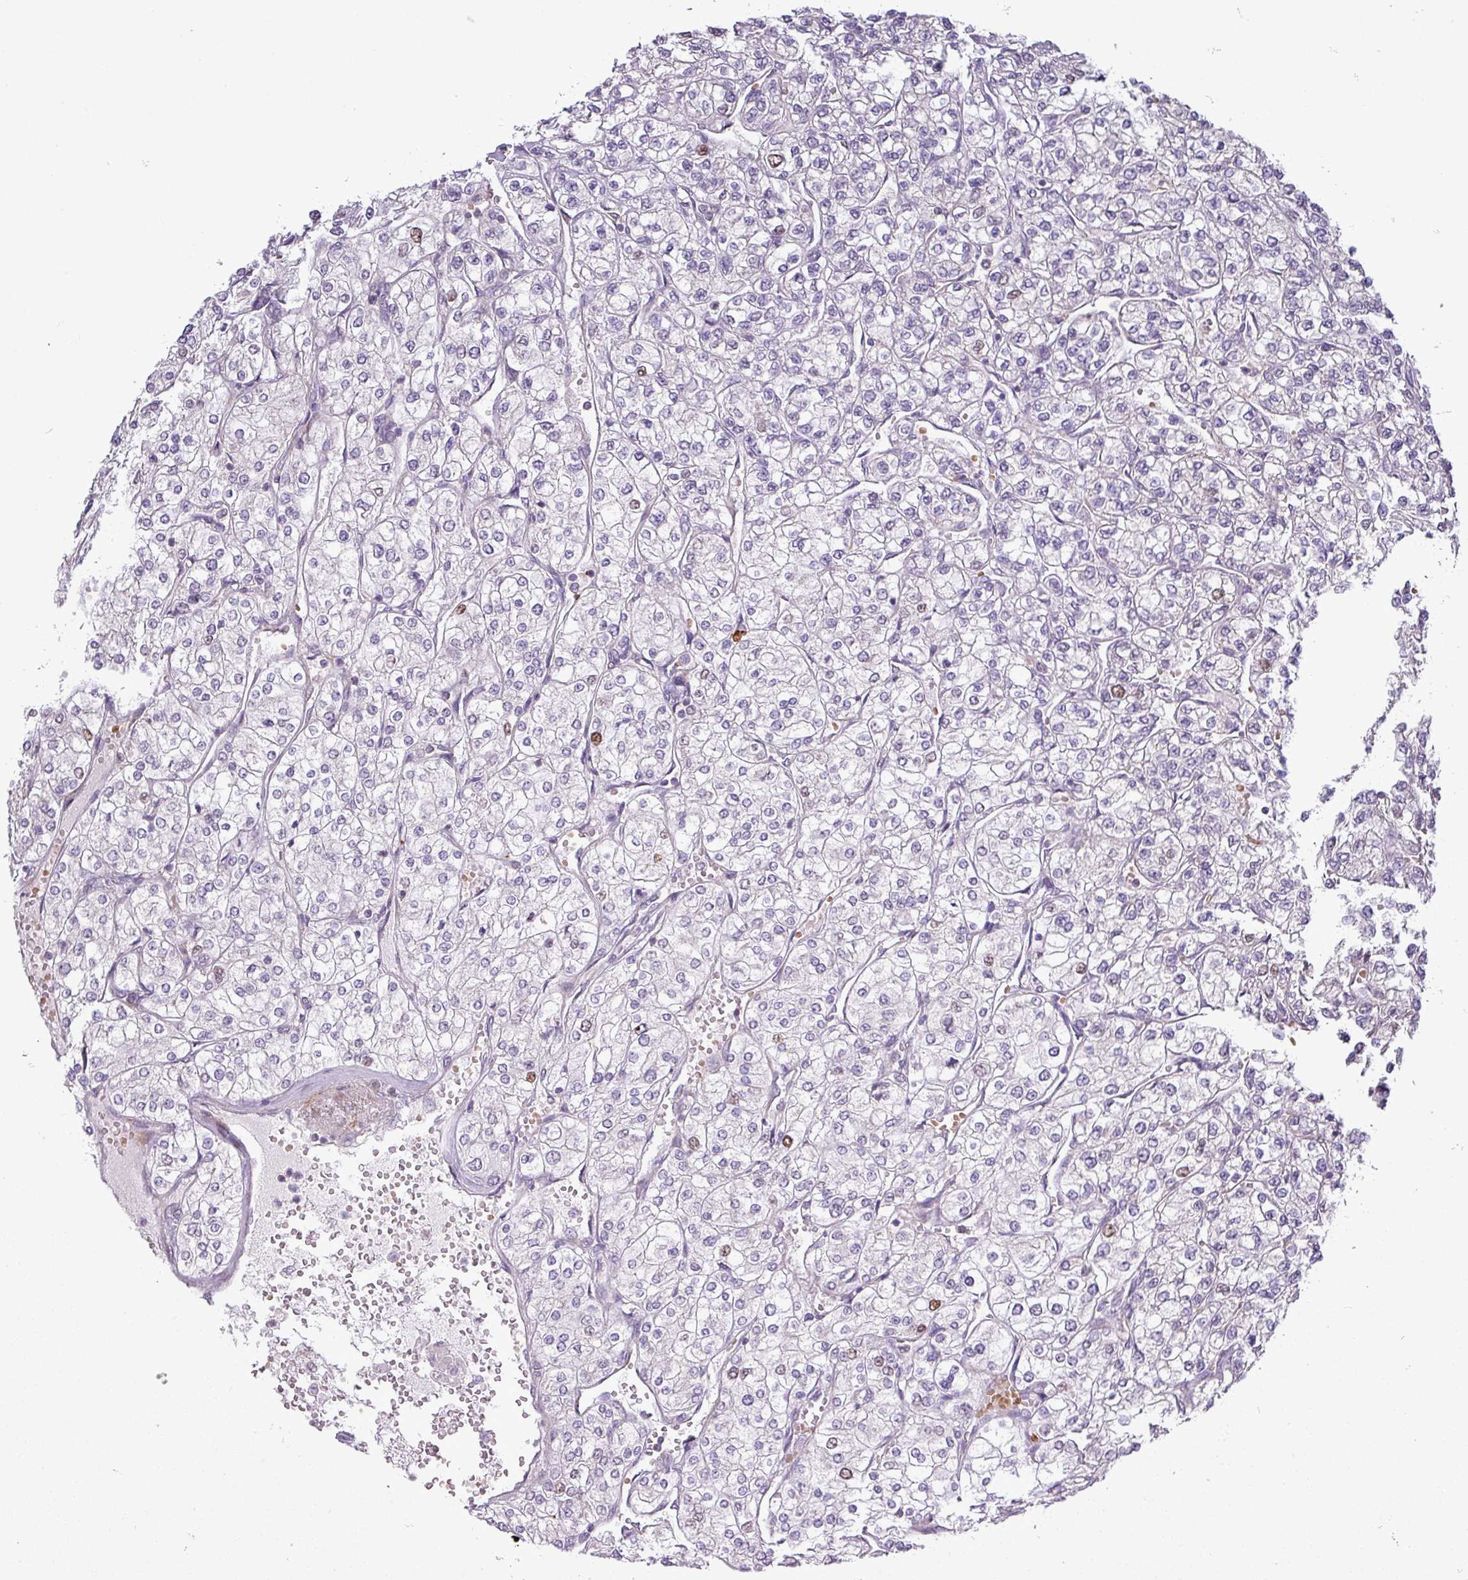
{"staining": {"intensity": "negative", "quantity": "none", "location": "none"}, "tissue": "renal cancer", "cell_type": "Tumor cells", "image_type": "cancer", "snomed": [{"axis": "morphology", "description": "Adenocarcinoma, NOS"}, {"axis": "topography", "description": "Kidney"}], "caption": "Renal cancer (adenocarcinoma) was stained to show a protein in brown. There is no significant staining in tumor cells.", "gene": "TPRA1", "patient": {"sex": "male", "age": 80}}